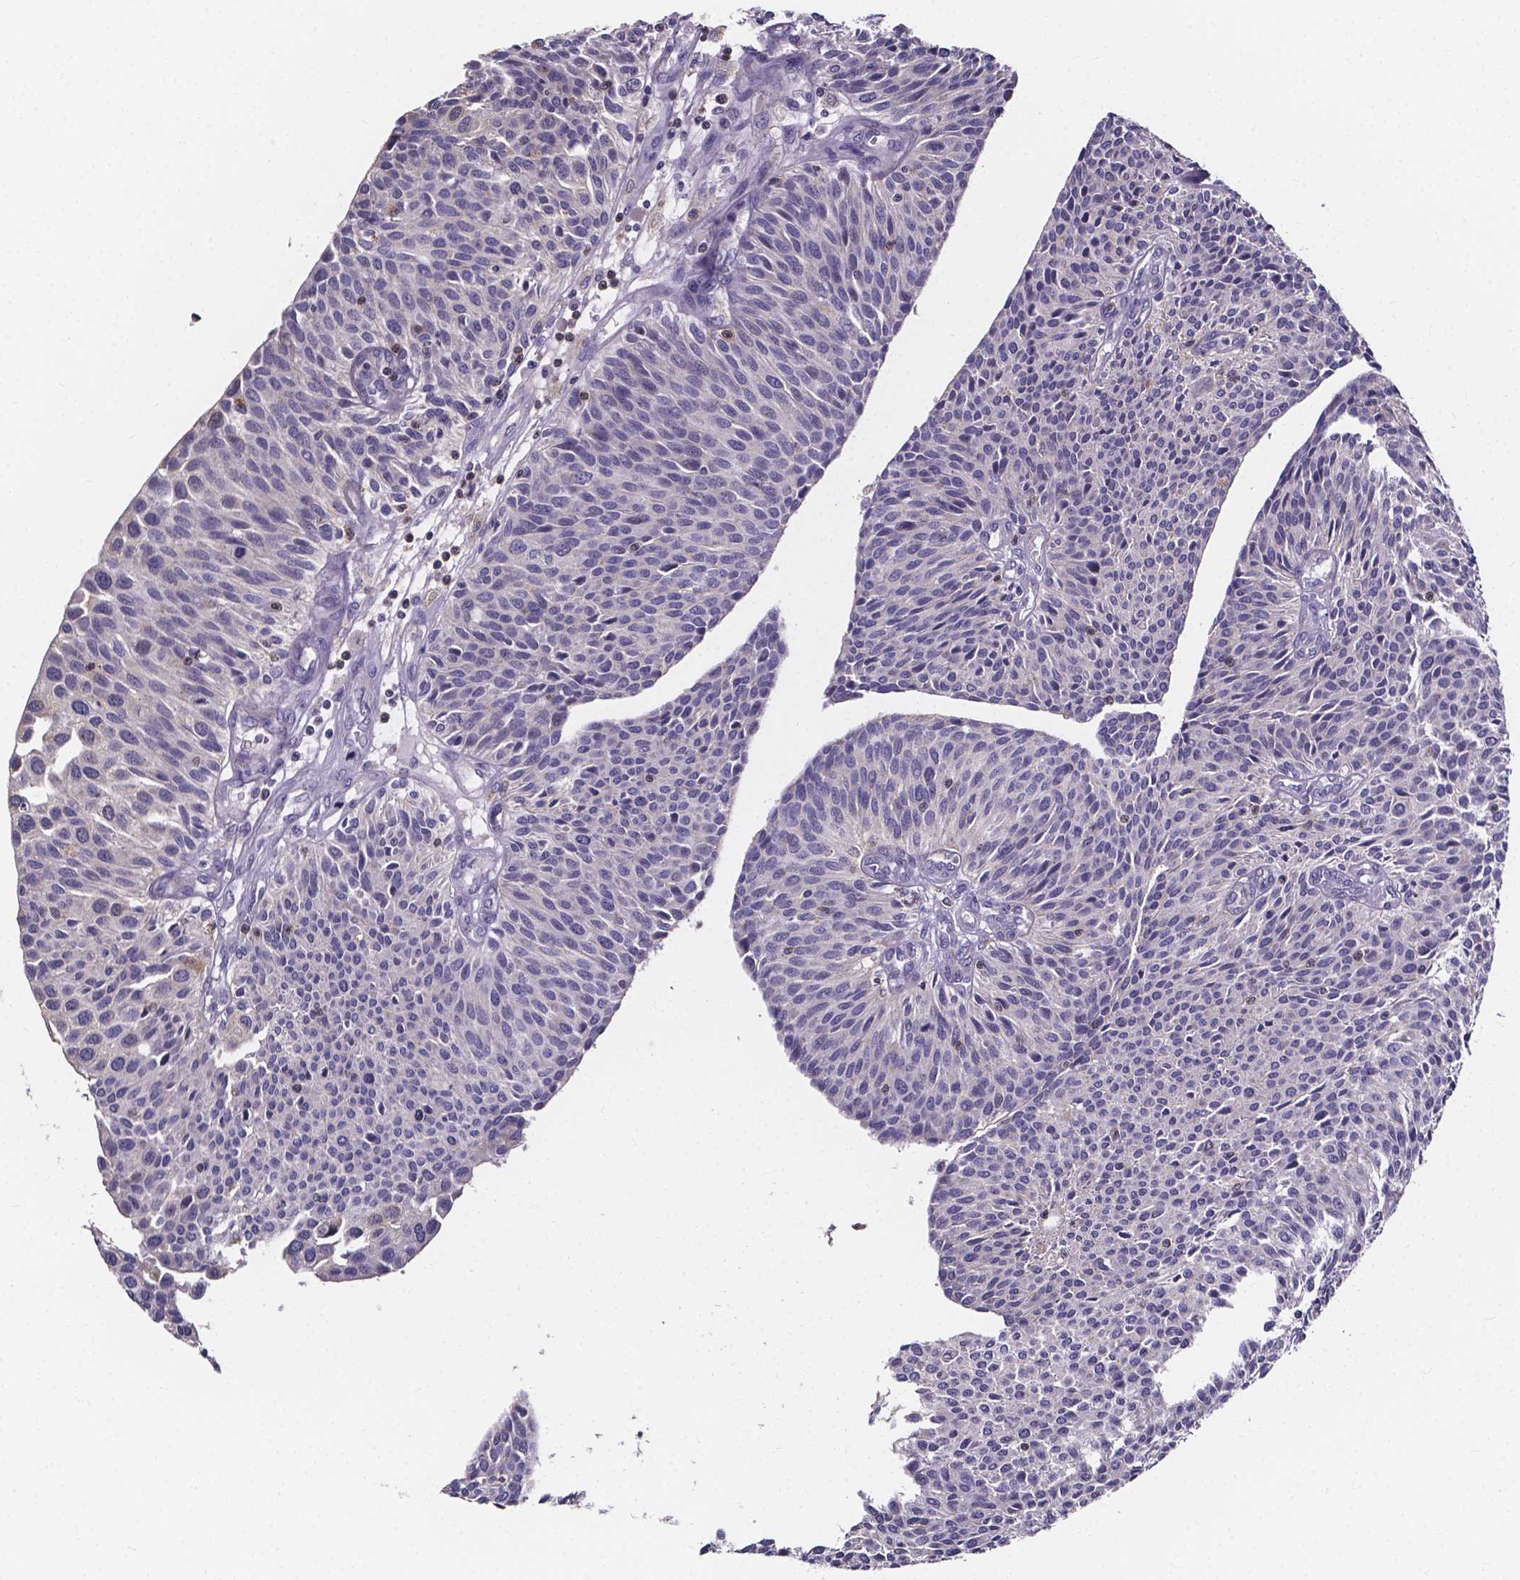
{"staining": {"intensity": "negative", "quantity": "none", "location": "none"}, "tissue": "urothelial cancer", "cell_type": "Tumor cells", "image_type": "cancer", "snomed": [{"axis": "morphology", "description": "Urothelial carcinoma, NOS"}, {"axis": "topography", "description": "Urinary bladder"}], "caption": "Immunohistochemical staining of urothelial cancer reveals no significant positivity in tumor cells.", "gene": "THEMIS", "patient": {"sex": "male", "age": 55}}